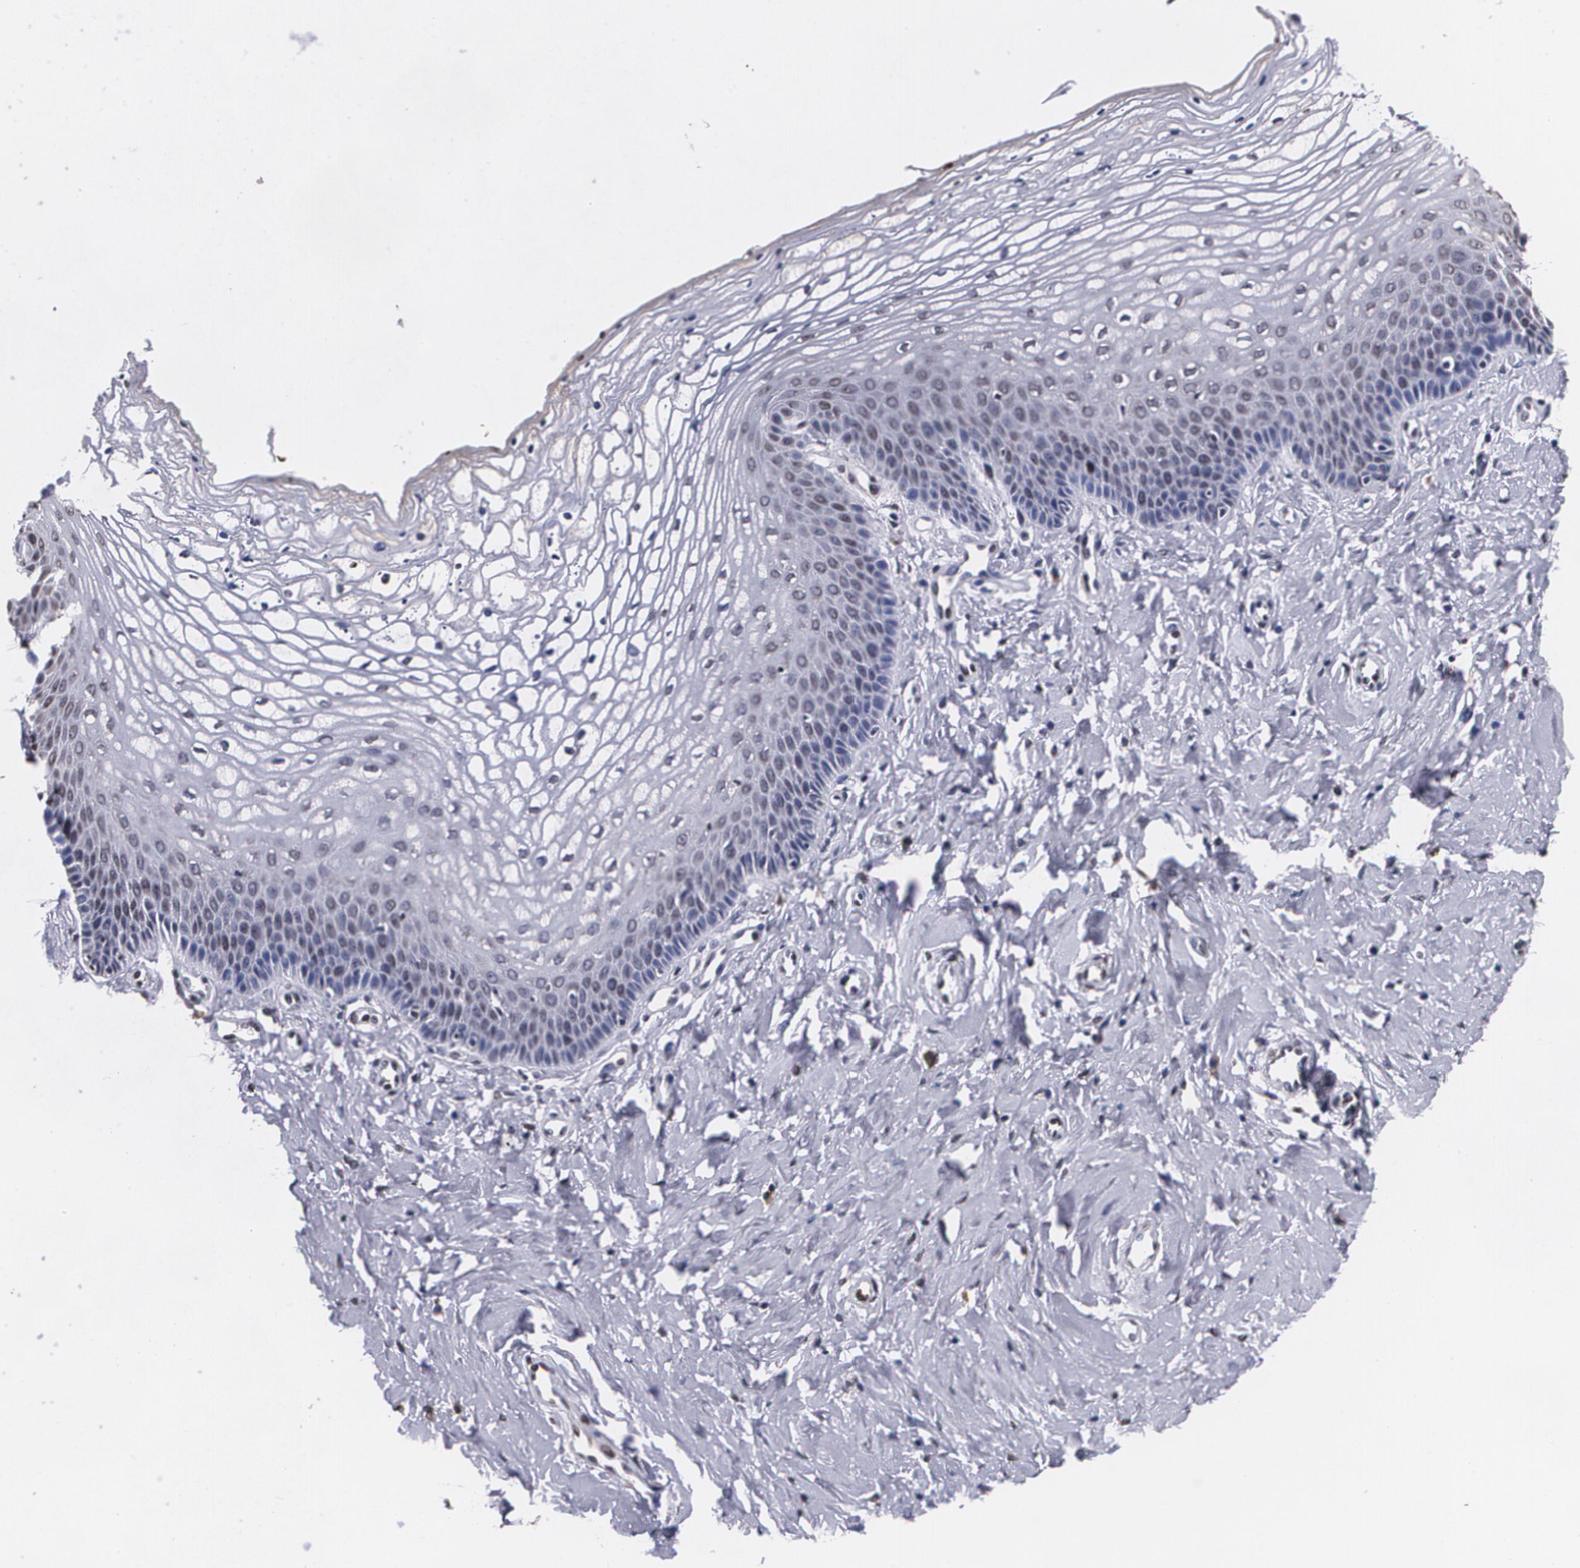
{"staining": {"intensity": "moderate", "quantity": "<25%", "location": "nuclear"}, "tissue": "vagina", "cell_type": "Squamous epithelial cells", "image_type": "normal", "snomed": [{"axis": "morphology", "description": "Normal tissue, NOS"}, {"axis": "topography", "description": "Vagina"}], "caption": "This is a histology image of IHC staining of unremarkable vagina, which shows moderate positivity in the nuclear of squamous epithelial cells.", "gene": "MVP", "patient": {"sex": "female", "age": 68}}